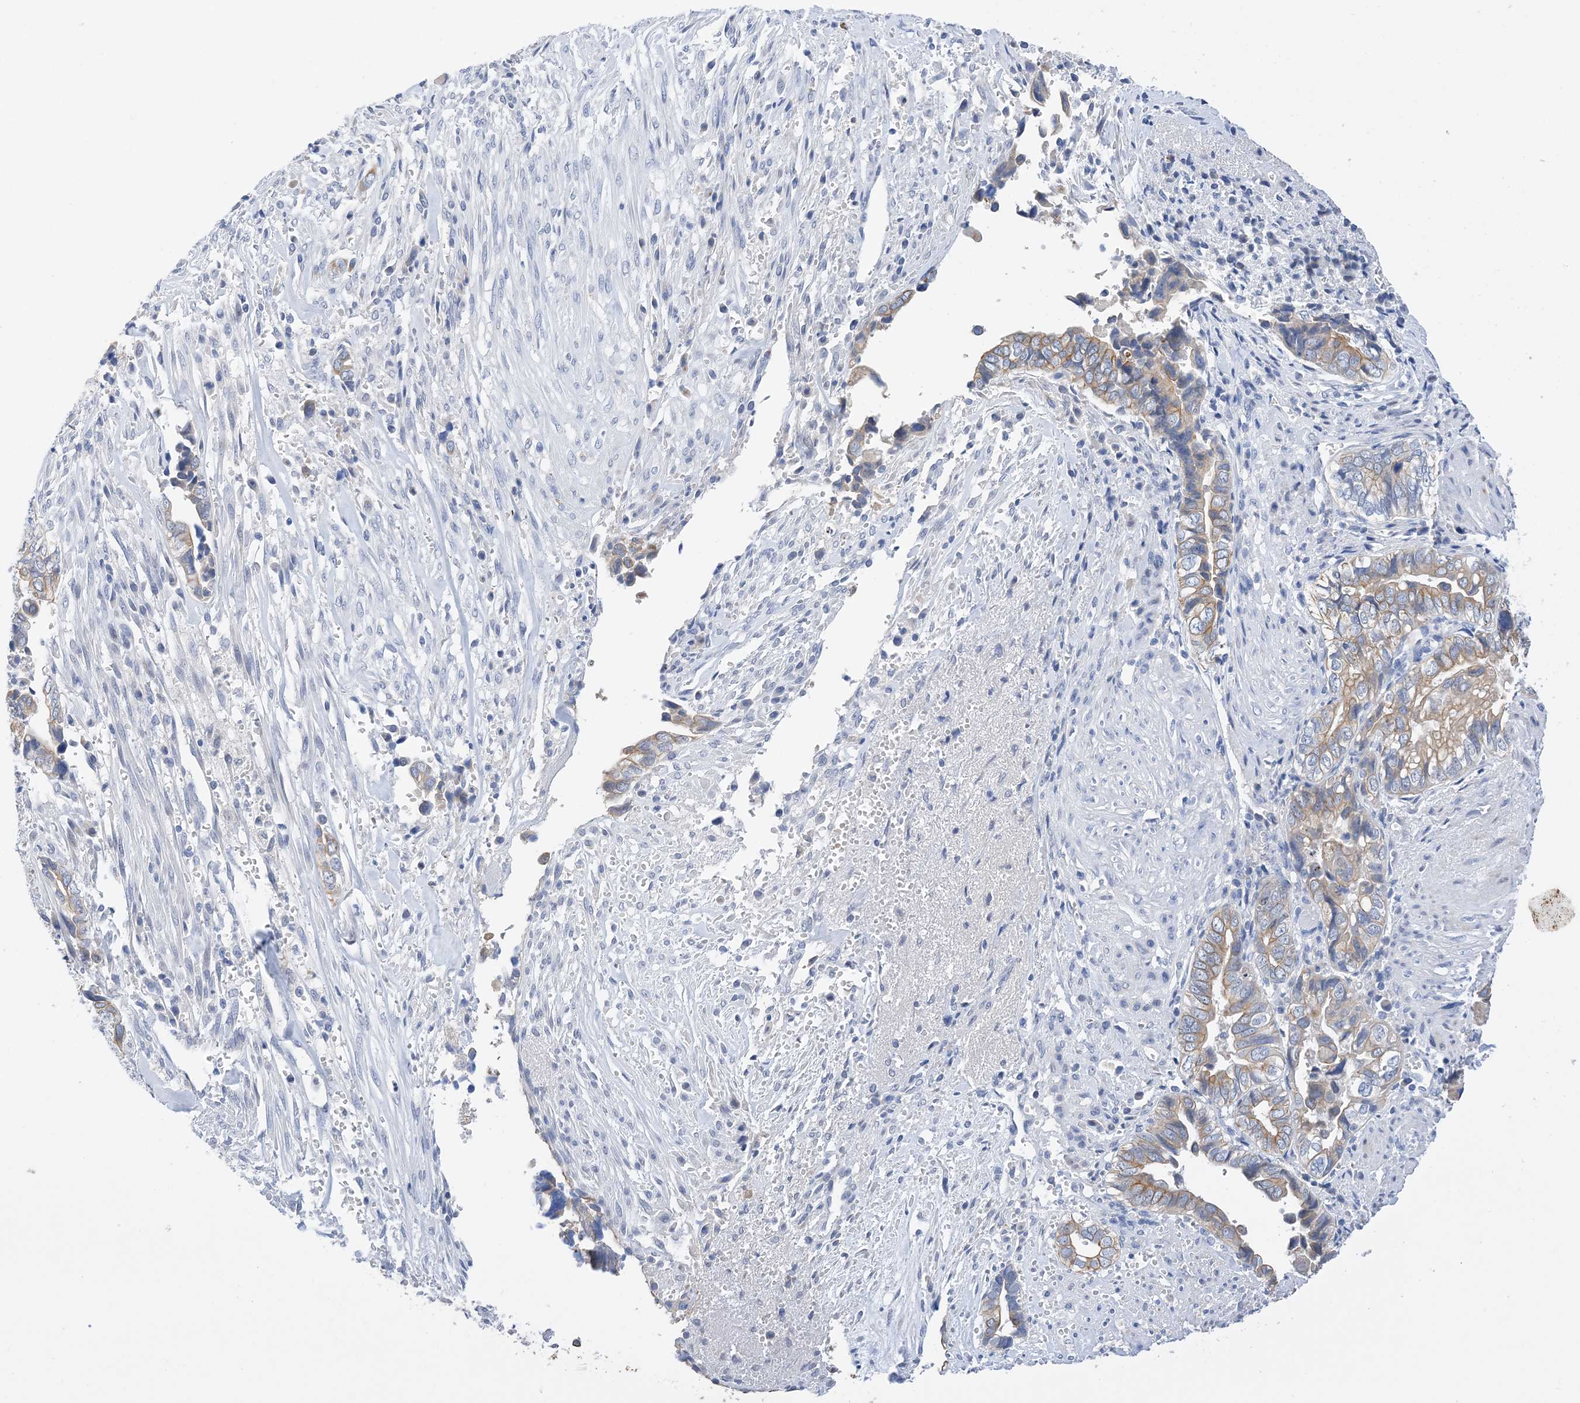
{"staining": {"intensity": "weak", "quantity": "25%-75%", "location": "cytoplasmic/membranous"}, "tissue": "liver cancer", "cell_type": "Tumor cells", "image_type": "cancer", "snomed": [{"axis": "morphology", "description": "Cholangiocarcinoma"}, {"axis": "topography", "description": "Liver"}], "caption": "Protein analysis of cholangiocarcinoma (liver) tissue demonstrates weak cytoplasmic/membranous expression in approximately 25%-75% of tumor cells. The protein of interest is shown in brown color, while the nuclei are stained blue.", "gene": "PLK4", "patient": {"sex": "female", "age": 79}}